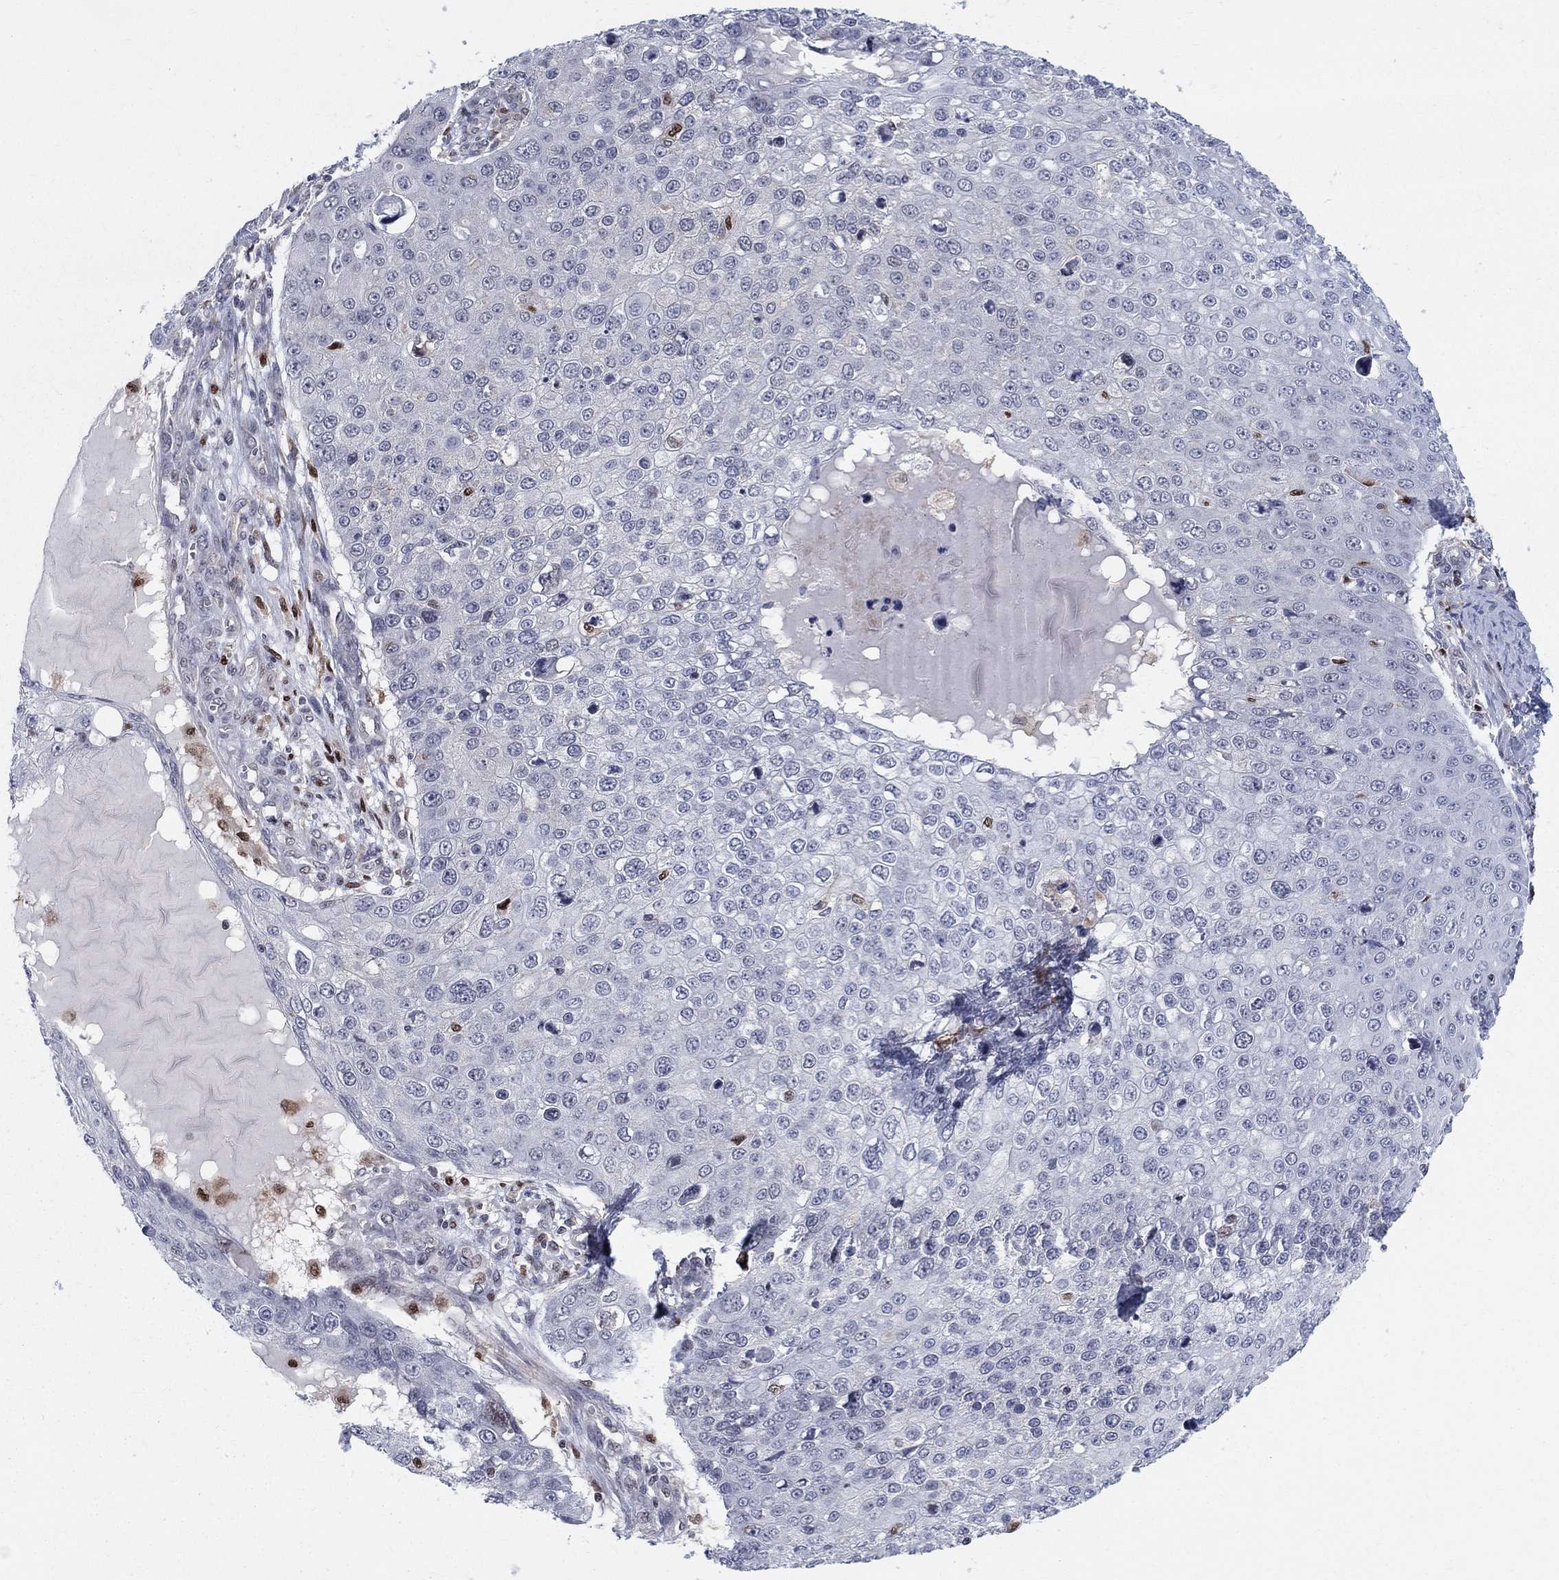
{"staining": {"intensity": "negative", "quantity": "none", "location": "none"}, "tissue": "skin cancer", "cell_type": "Tumor cells", "image_type": "cancer", "snomed": [{"axis": "morphology", "description": "Squamous cell carcinoma, NOS"}, {"axis": "topography", "description": "Skin"}], "caption": "A high-resolution micrograph shows immunohistochemistry (IHC) staining of skin cancer, which reveals no significant staining in tumor cells. (Brightfield microscopy of DAB IHC at high magnification).", "gene": "ZNHIT3", "patient": {"sex": "male", "age": 71}}